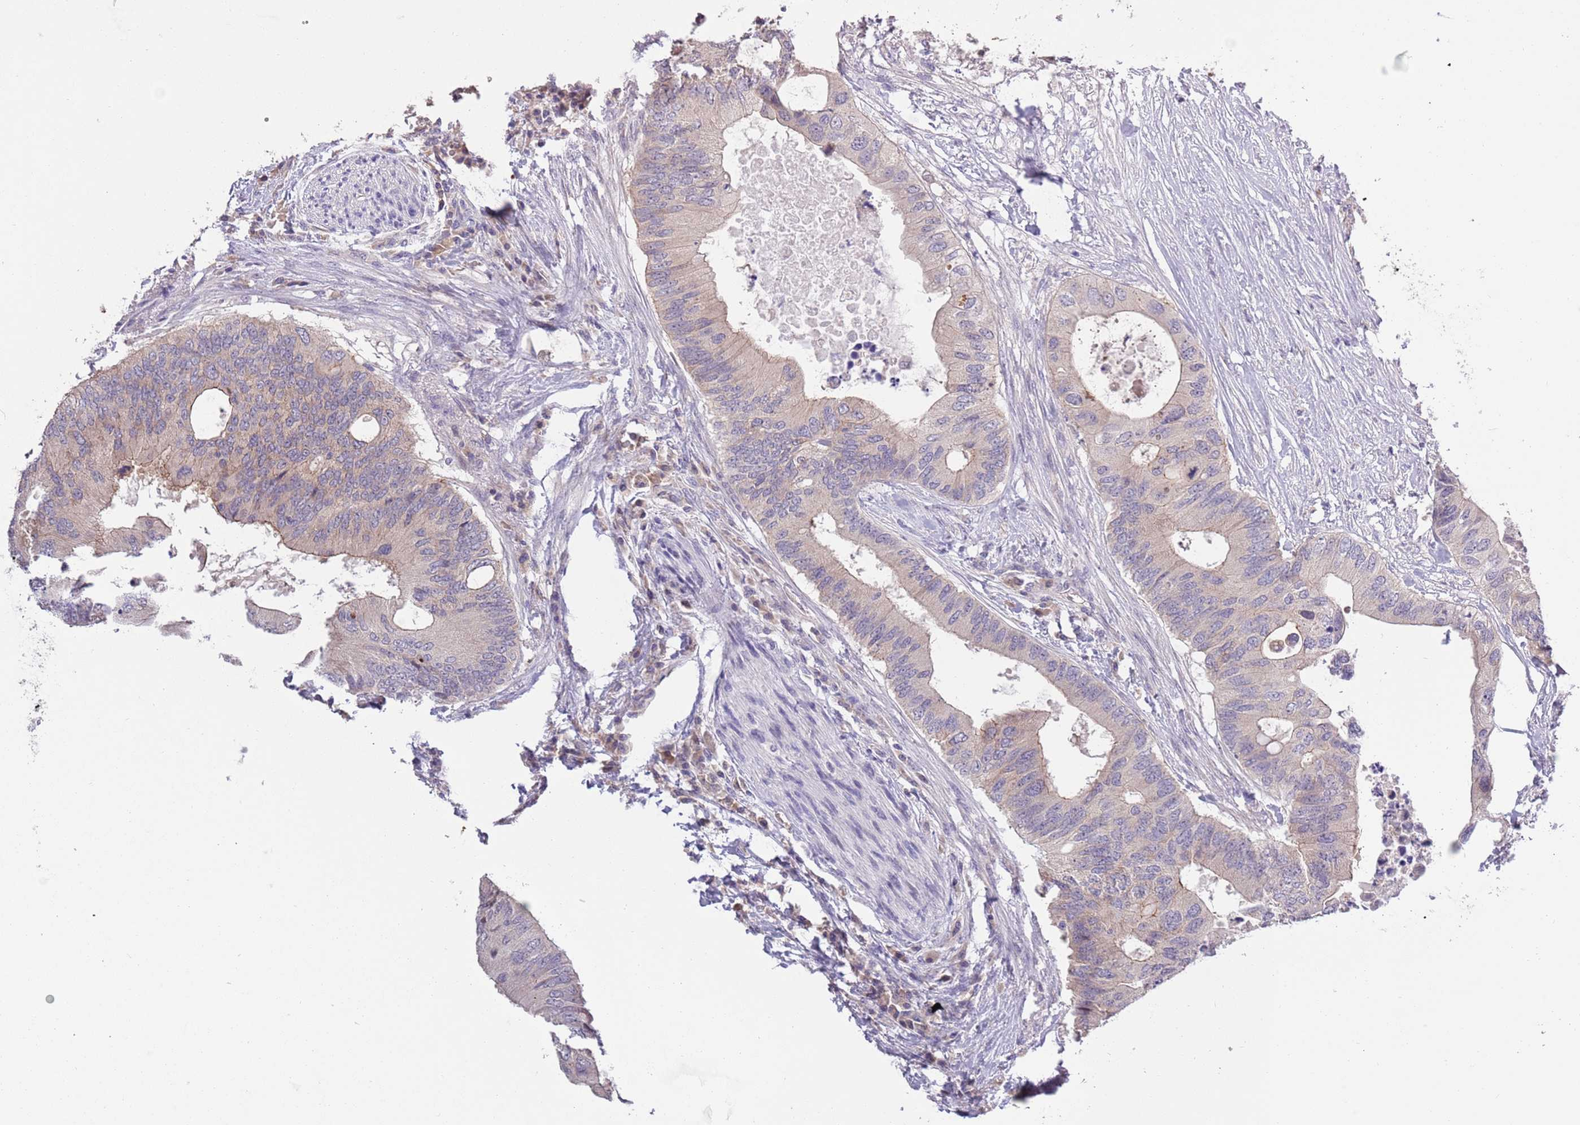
{"staining": {"intensity": "weak", "quantity": "25%-75%", "location": "cytoplasmic/membranous"}, "tissue": "colorectal cancer", "cell_type": "Tumor cells", "image_type": "cancer", "snomed": [{"axis": "morphology", "description": "Adenocarcinoma, NOS"}, {"axis": "topography", "description": "Colon"}], "caption": "A low amount of weak cytoplasmic/membranous positivity is present in approximately 25%-75% of tumor cells in colorectal cancer (adenocarcinoma) tissue.", "gene": "SHROOM3", "patient": {"sex": "male", "age": 71}}